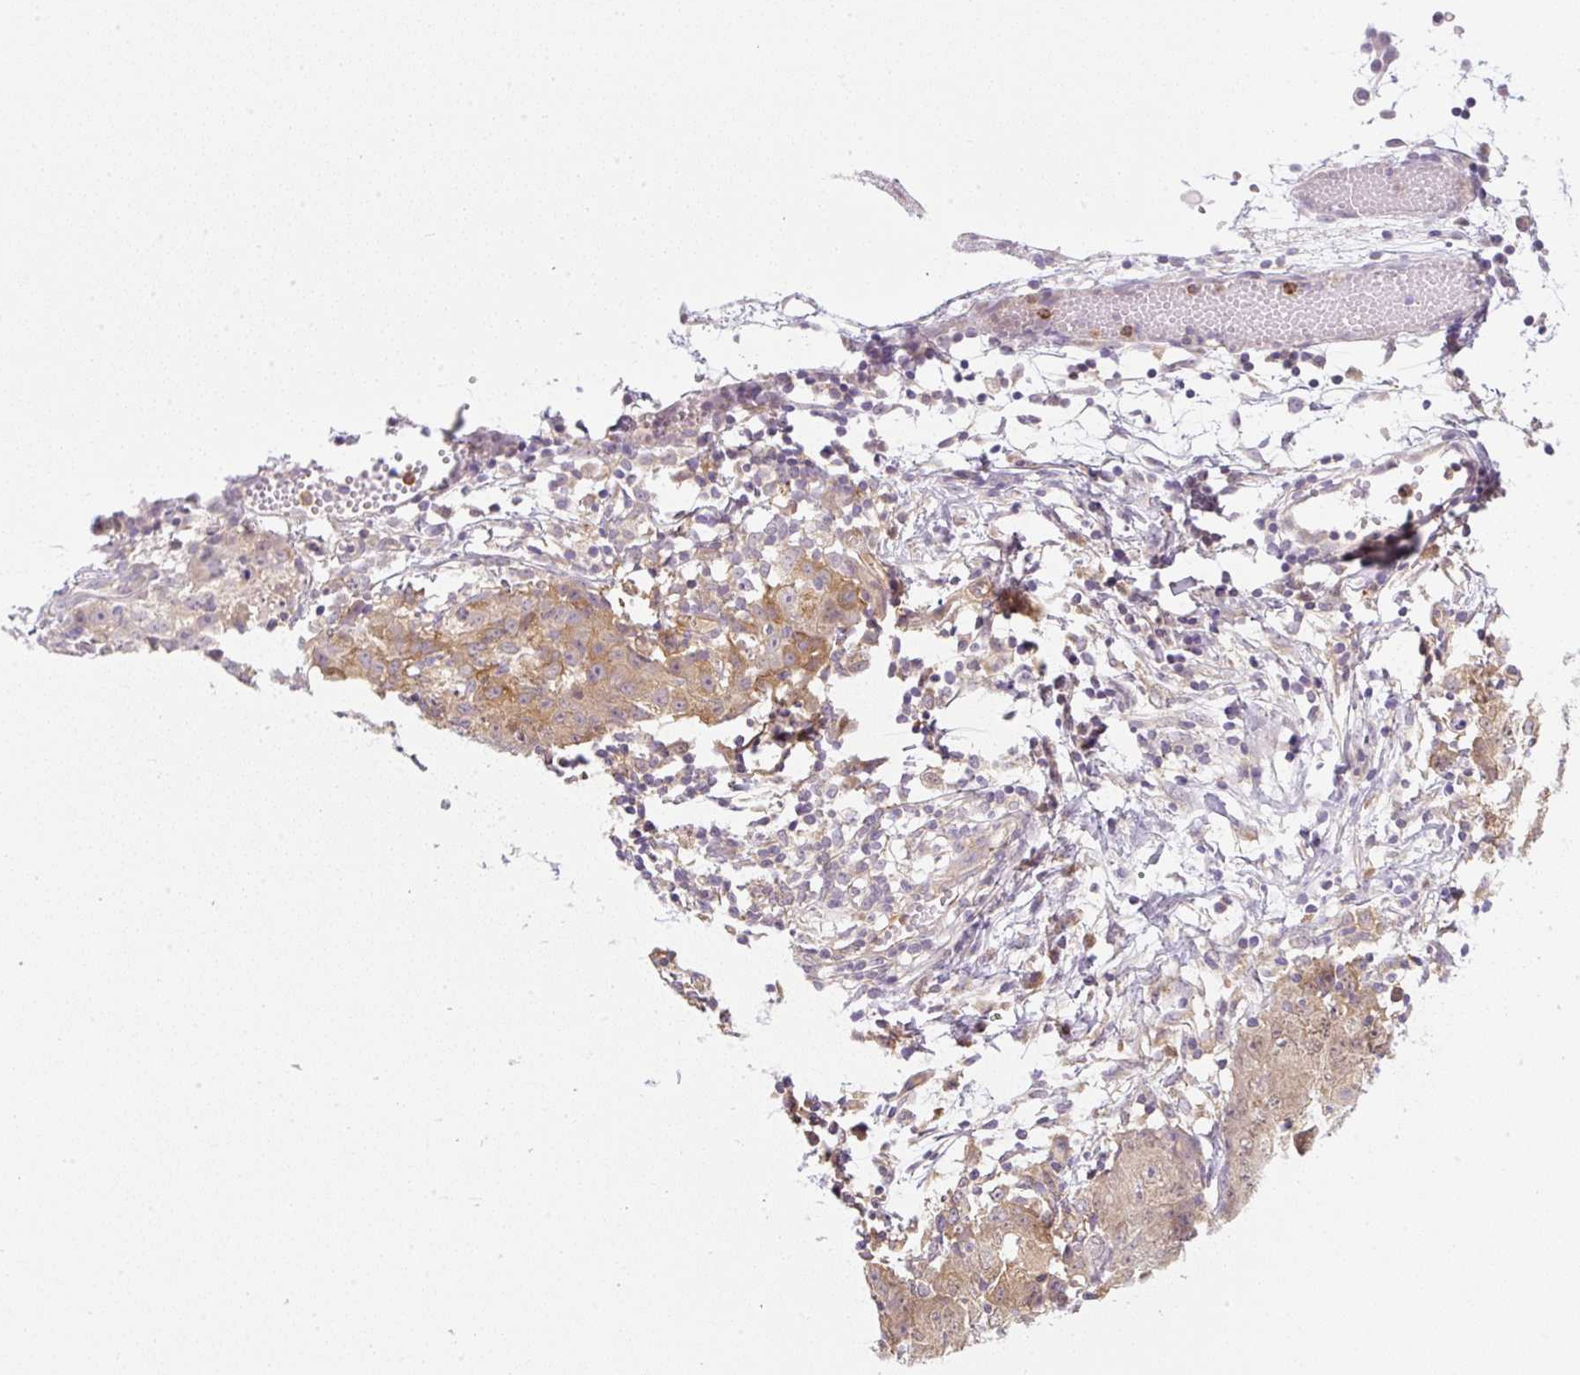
{"staining": {"intensity": "weak", "quantity": ">75%", "location": "cytoplasmic/membranous"}, "tissue": "ovarian cancer", "cell_type": "Tumor cells", "image_type": "cancer", "snomed": [{"axis": "morphology", "description": "Carcinoma, endometroid"}, {"axis": "topography", "description": "Ovary"}], "caption": "The image displays a brown stain indicating the presence of a protein in the cytoplasmic/membranous of tumor cells in ovarian cancer (endometroid carcinoma).", "gene": "OMA1", "patient": {"sex": "female", "age": 42}}